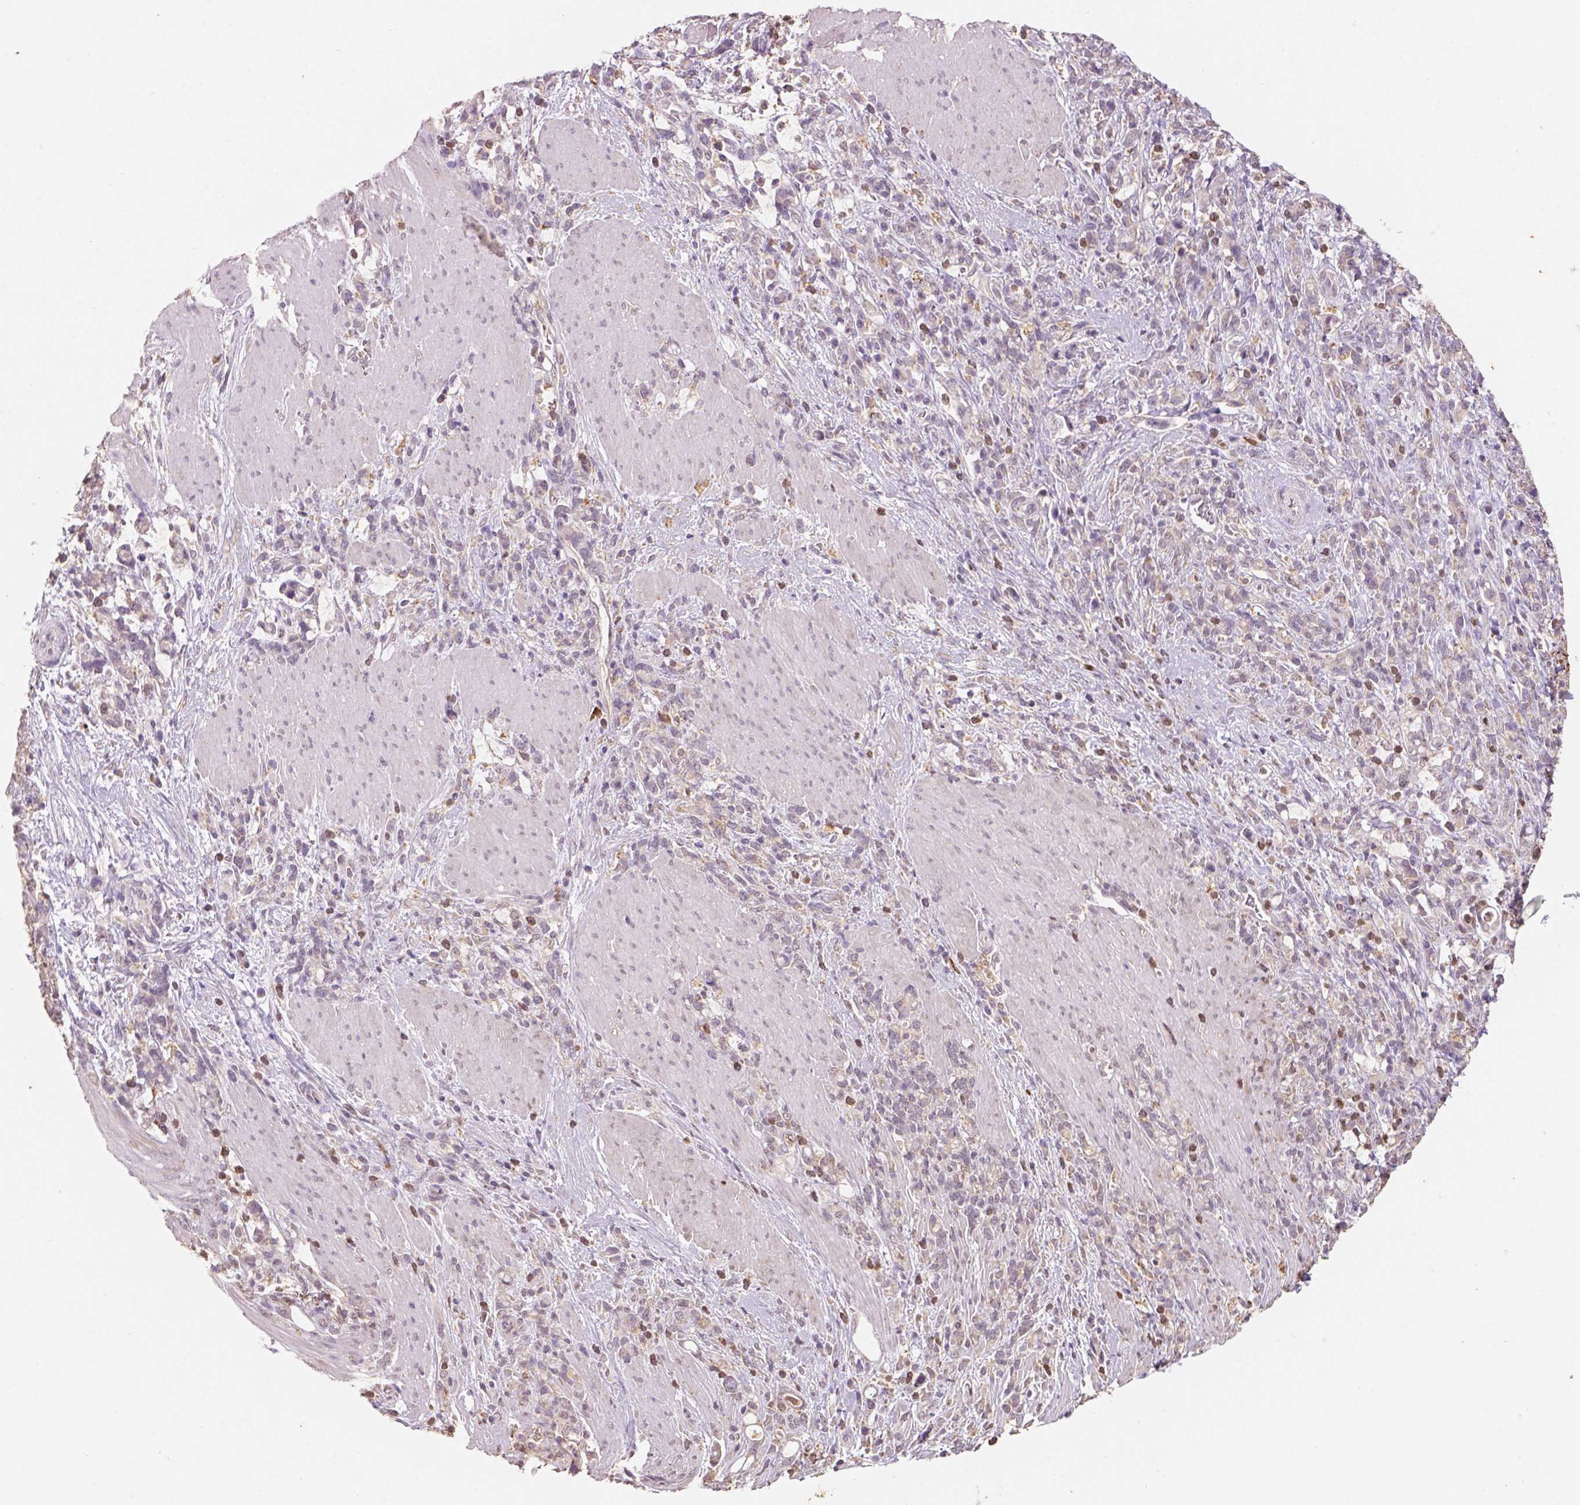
{"staining": {"intensity": "weak", "quantity": ">75%", "location": "cytoplasmic/membranous"}, "tissue": "stomach cancer", "cell_type": "Tumor cells", "image_type": "cancer", "snomed": [{"axis": "morphology", "description": "Adenocarcinoma, NOS"}, {"axis": "topography", "description": "Stomach"}], "caption": "A brown stain labels weak cytoplasmic/membranous staining of a protein in human stomach adenocarcinoma tumor cells. (brown staining indicates protein expression, while blue staining denotes nuclei).", "gene": "AP2B1", "patient": {"sex": "female", "age": 57}}